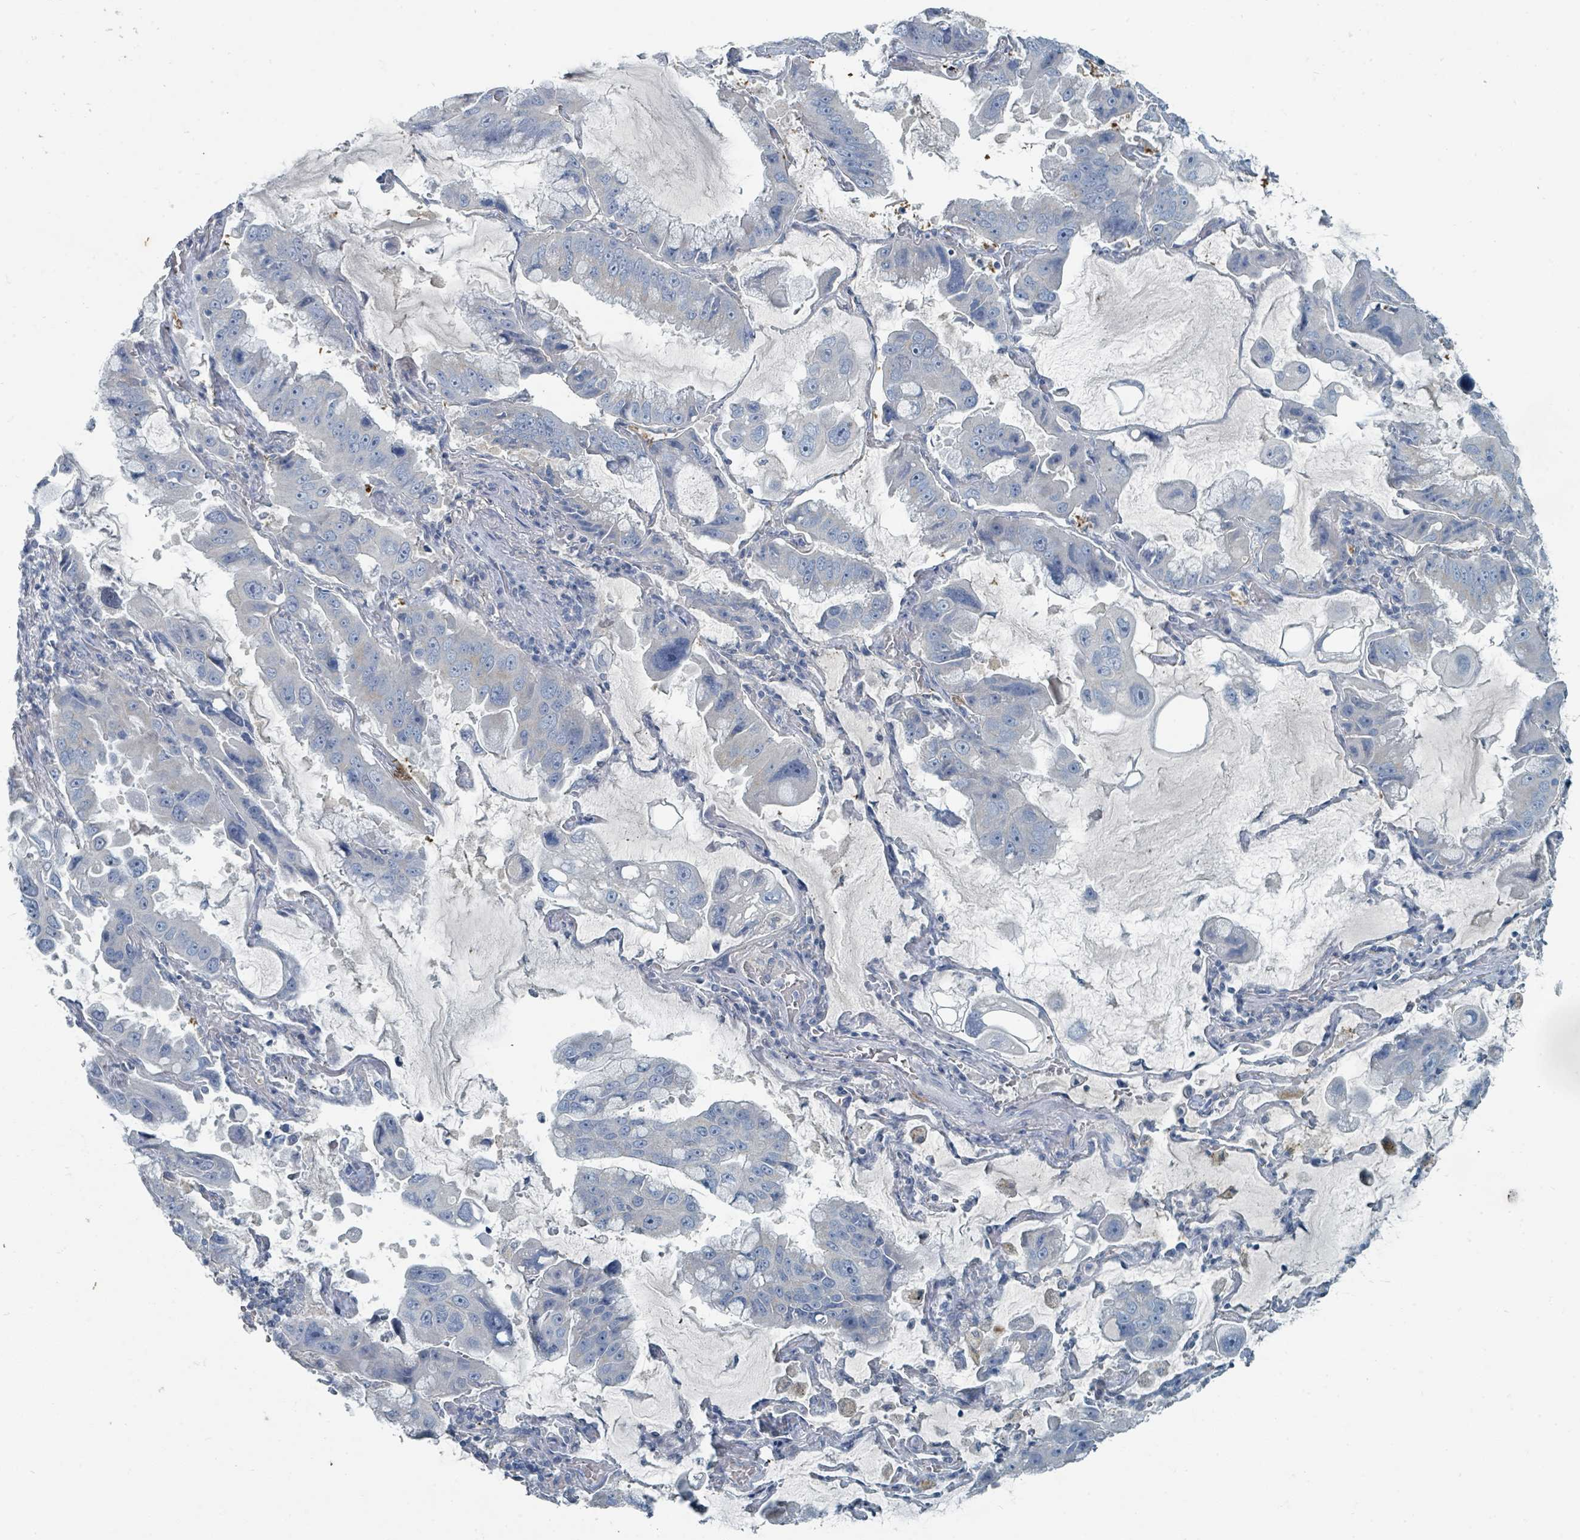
{"staining": {"intensity": "negative", "quantity": "none", "location": "none"}, "tissue": "lung cancer", "cell_type": "Tumor cells", "image_type": "cancer", "snomed": [{"axis": "morphology", "description": "Adenocarcinoma, NOS"}, {"axis": "topography", "description": "Lung"}], "caption": "An image of lung cancer (adenocarcinoma) stained for a protein demonstrates no brown staining in tumor cells.", "gene": "RASA4", "patient": {"sex": "male", "age": 64}}